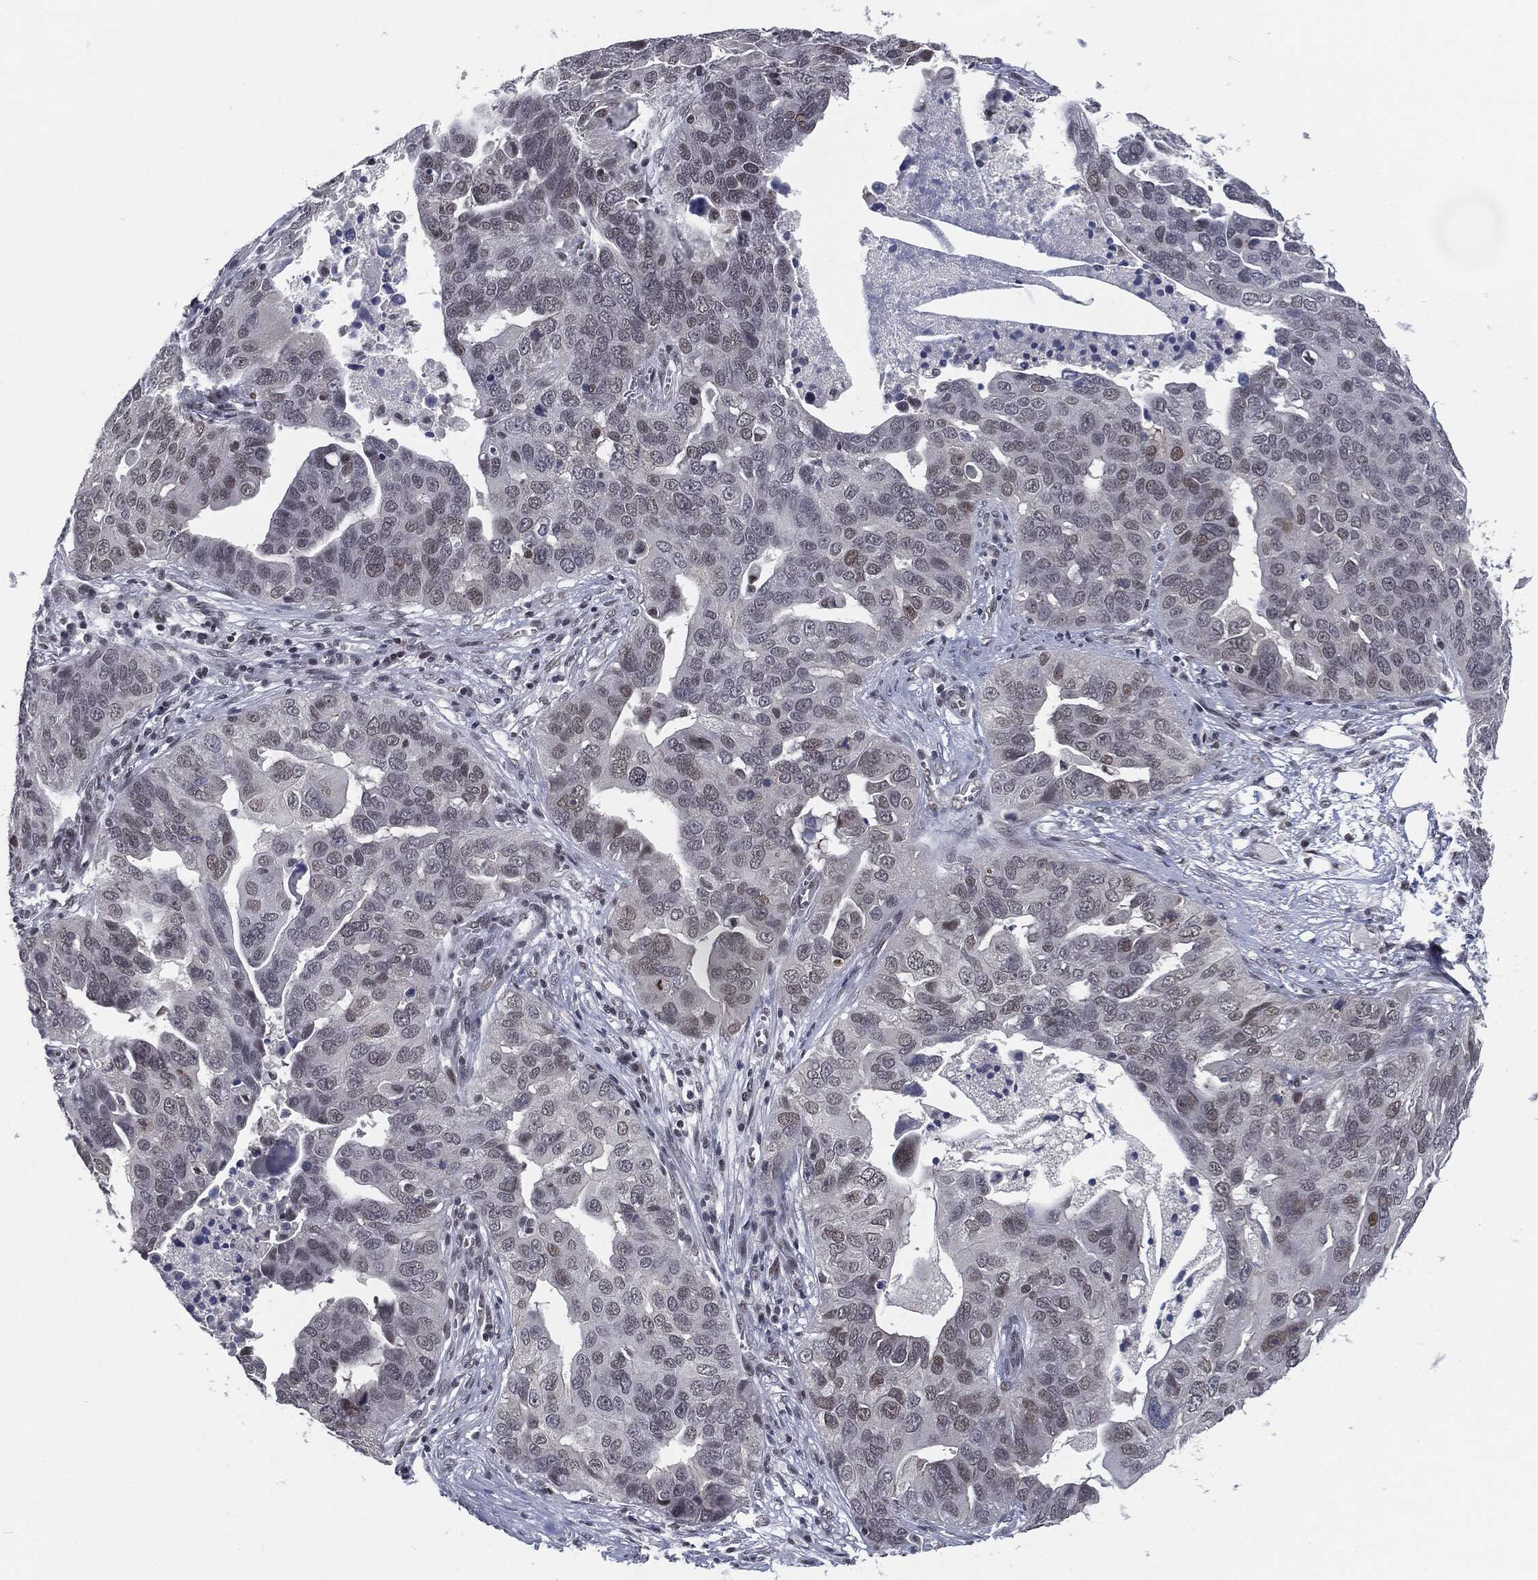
{"staining": {"intensity": "weak", "quantity": "<25%", "location": "nuclear"}, "tissue": "ovarian cancer", "cell_type": "Tumor cells", "image_type": "cancer", "snomed": [{"axis": "morphology", "description": "Carcinoma, endometroid"}, {"axis": "topography", "description": "Soft tissue"}, {"axis": "topography", "description": "Ovary"}], "caption": "This is an immunohistochemistry micrograph of ovarian endometroid carcinoma. There is no positivity in tumor cells.", "gene": "ANXA1", "patient": {"sex": "female", "age": 52}}